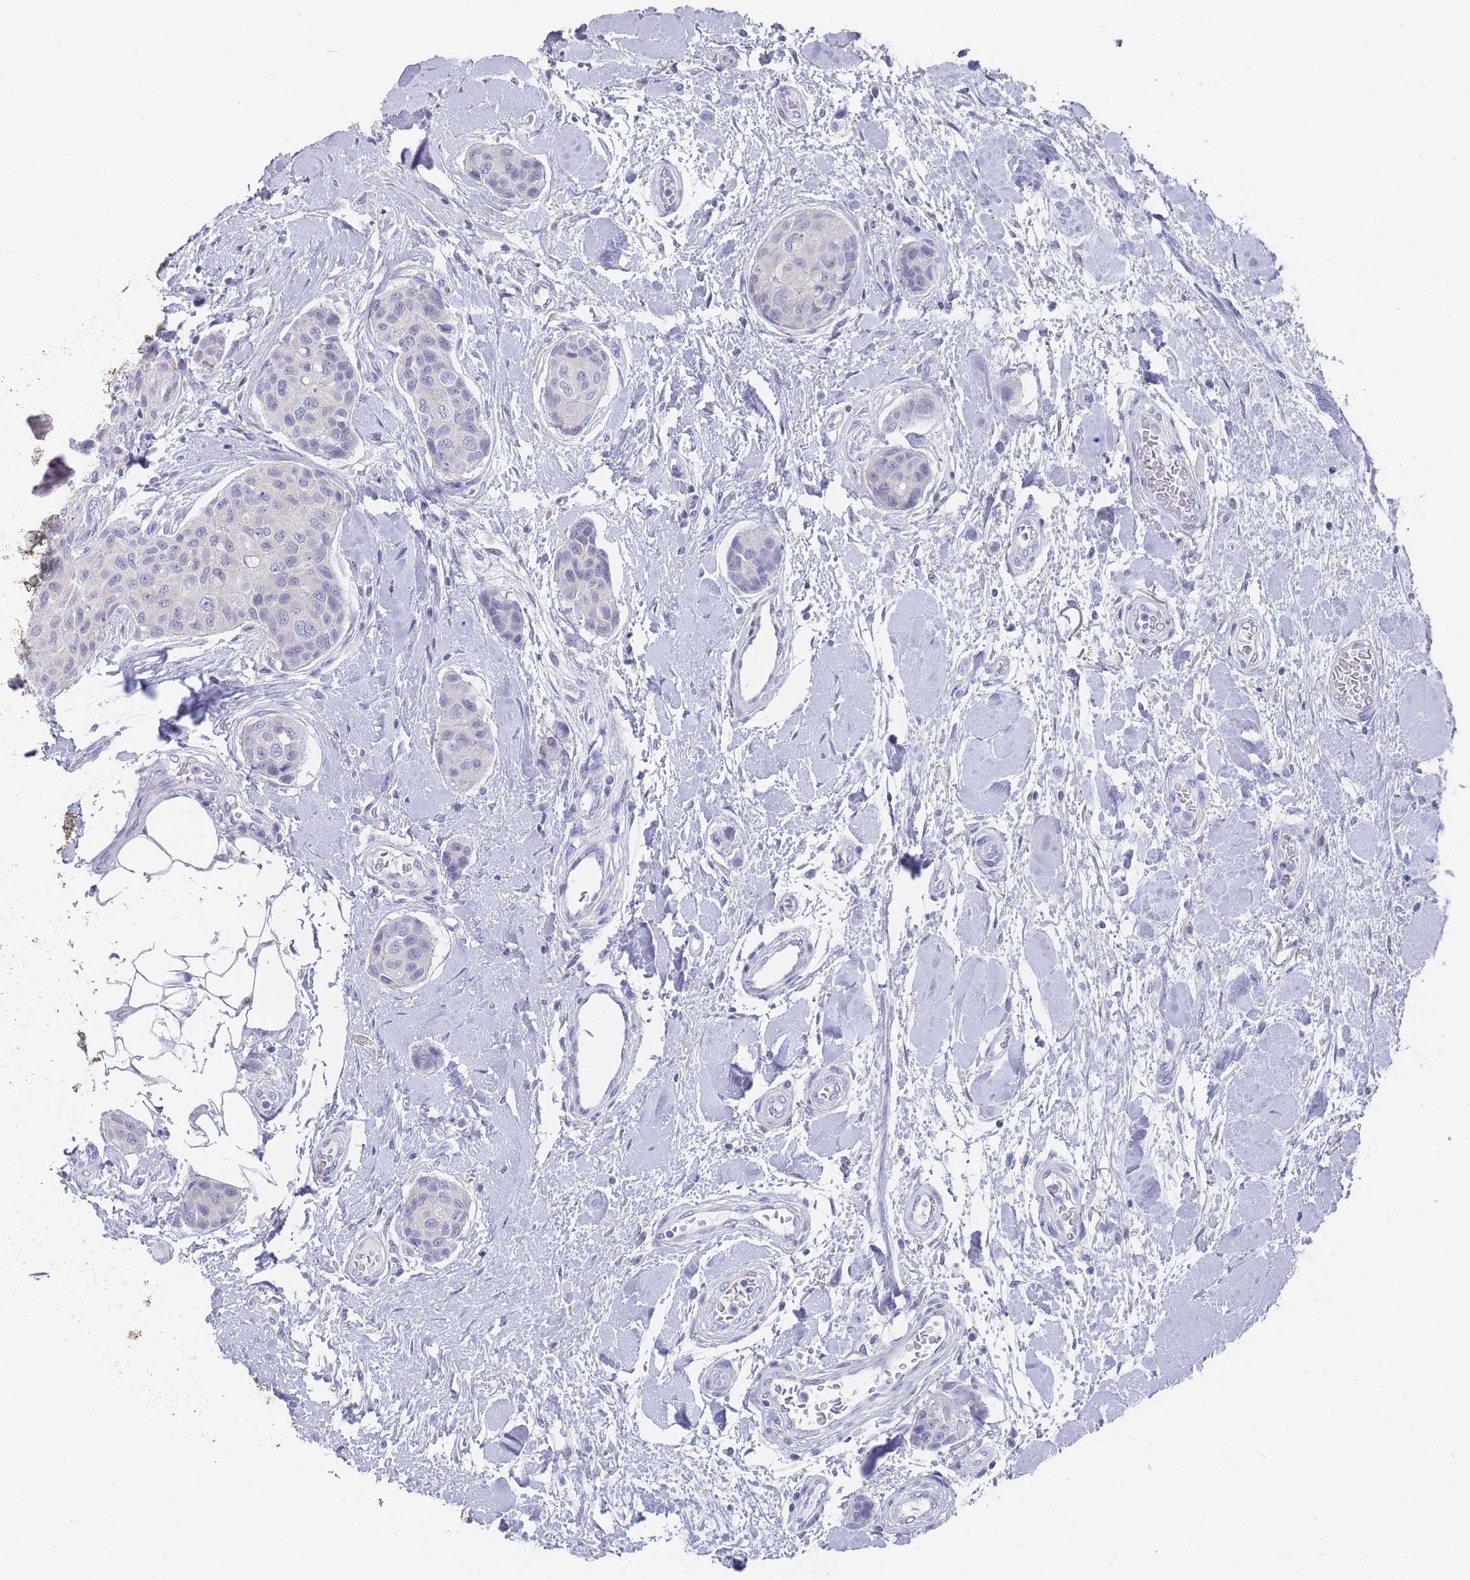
{"staining": {"intensity": "negative", "quantity": "none", "location": "none"}, "tissue": "breast cancer", "cell_type": "Tumor cells", "image_type": "cancer", "snomed": [{"axis": "morphology", "description": "Duct carcinoma"}, {"axis": "topography", "description": "Breast"}, {"axis": "topography", "description": "Lymph node"}], "caption": "An image of breast cancer (intraductal carcinoma) stained for a protein exhibits no brown staining in tumor cells.", "gene": "CYP51A1", "patient": {"sex": "female", "age": 80}}